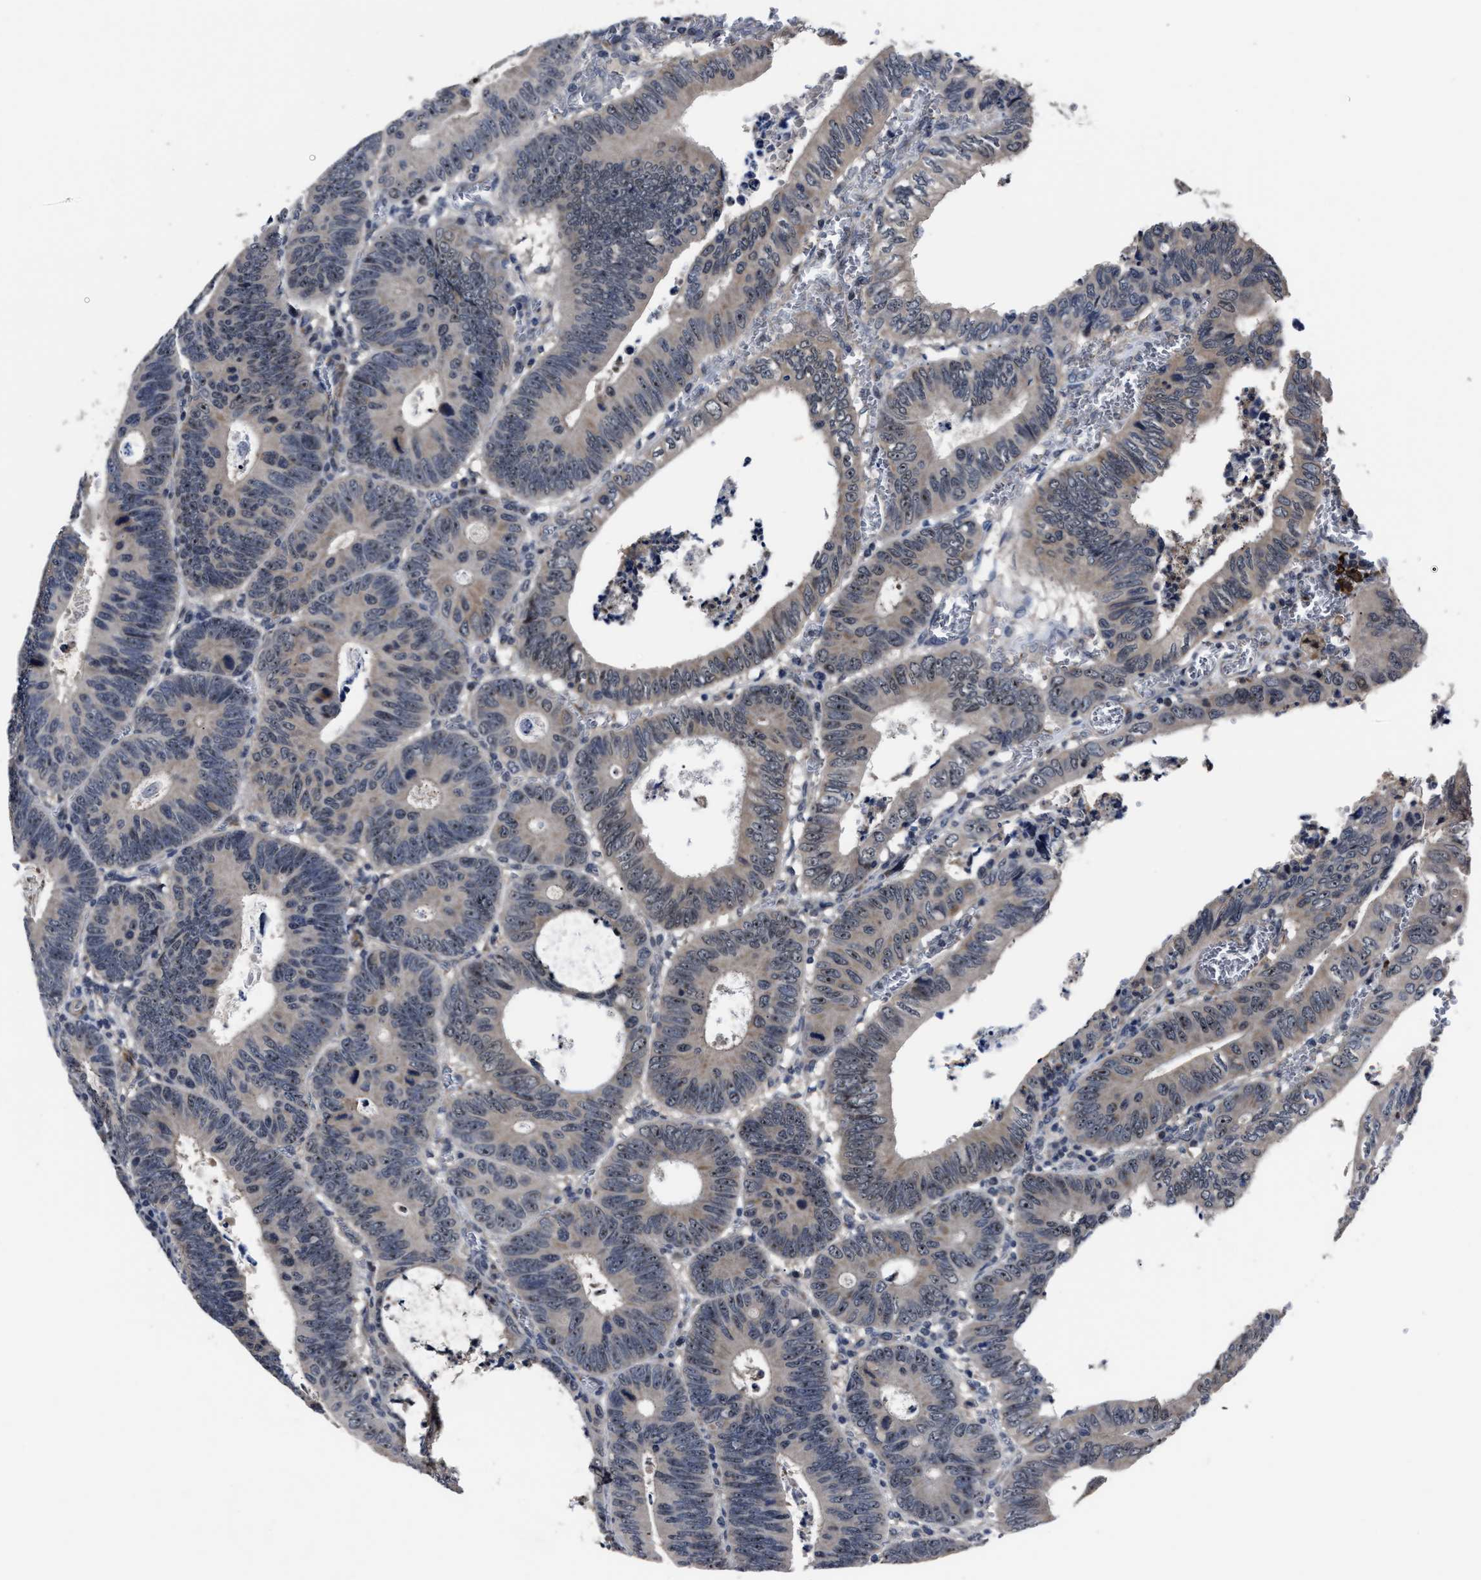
{"staining": {"intensity": "weak", "quantity": "25%-75%", "location": "cytoplasmic/membranous"}, "tissue": "colorectal cancer", "cell_type": "Tumor cells", "image_type": "cancer", "snomed": [{"axis": "morphology", "description": "Inflammation, NOS"}, {"axis": "morphology", "description": "Adenocarcinoma, NOS"}, {"axis": "topography", "description": "Colon"}], "caption": "Immunohistochemistry image of colorectal adenocarcinoma stained for a protein (brown), which reveals low levels of weak cytoplasmic/membranous expression in about 25%-75% of tumor cells.", "gene": "RSBN1L", "patient": {"sex": "male", "age": 72}}